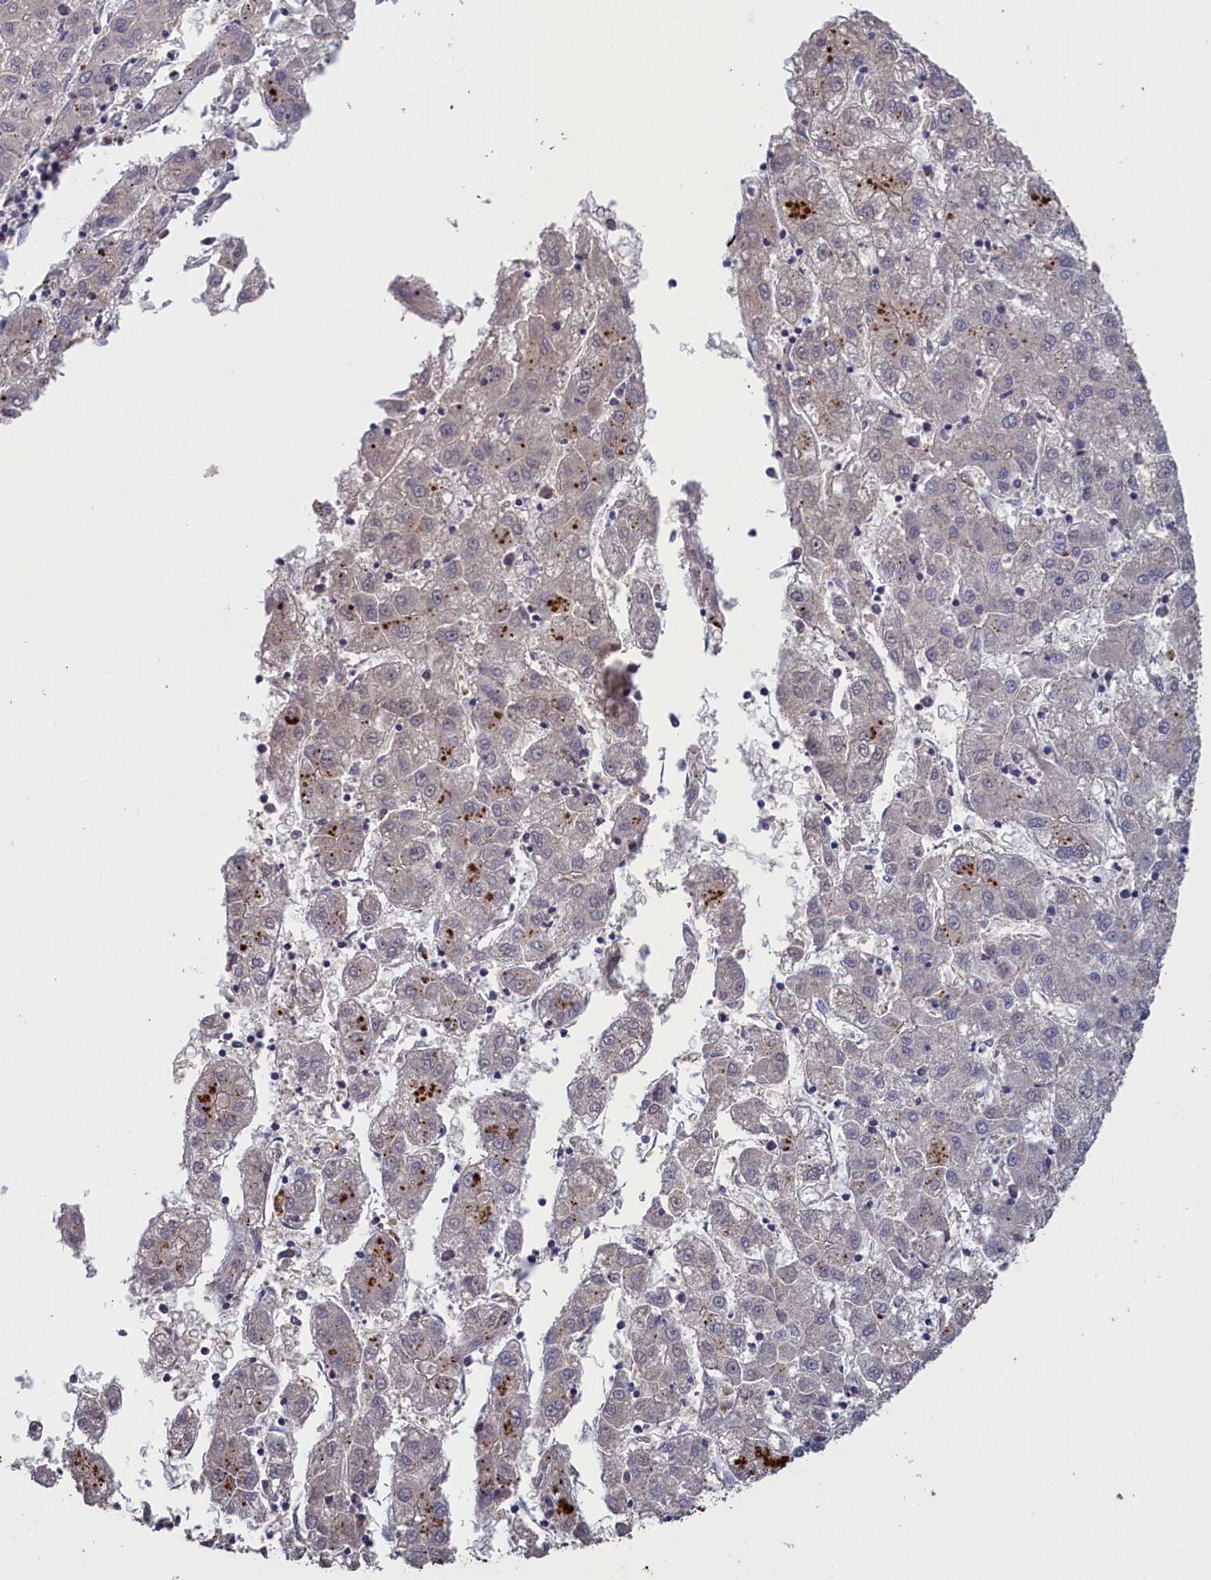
{"staining": {"intensity": "weak", "quantity": "<25%", "location": "cytoplasmic/membranous"}, "tissue": "liver cancer", "cell_type": "Tumor cells", "image_type": "cancer", "snomed": [{"axis": "morphology", "description": "Carcinoma, Hepatocellular, NOS"}, {"axis": "topography", "description": "Liver"}], "caption": "This is a photomicrograph of IHC staining of liver cancer (hepatocellular carcinoma), which shows no positivity in tumor cells.", "gene": "UCHL3", "patient": {"sex": "male", "age": 72}}